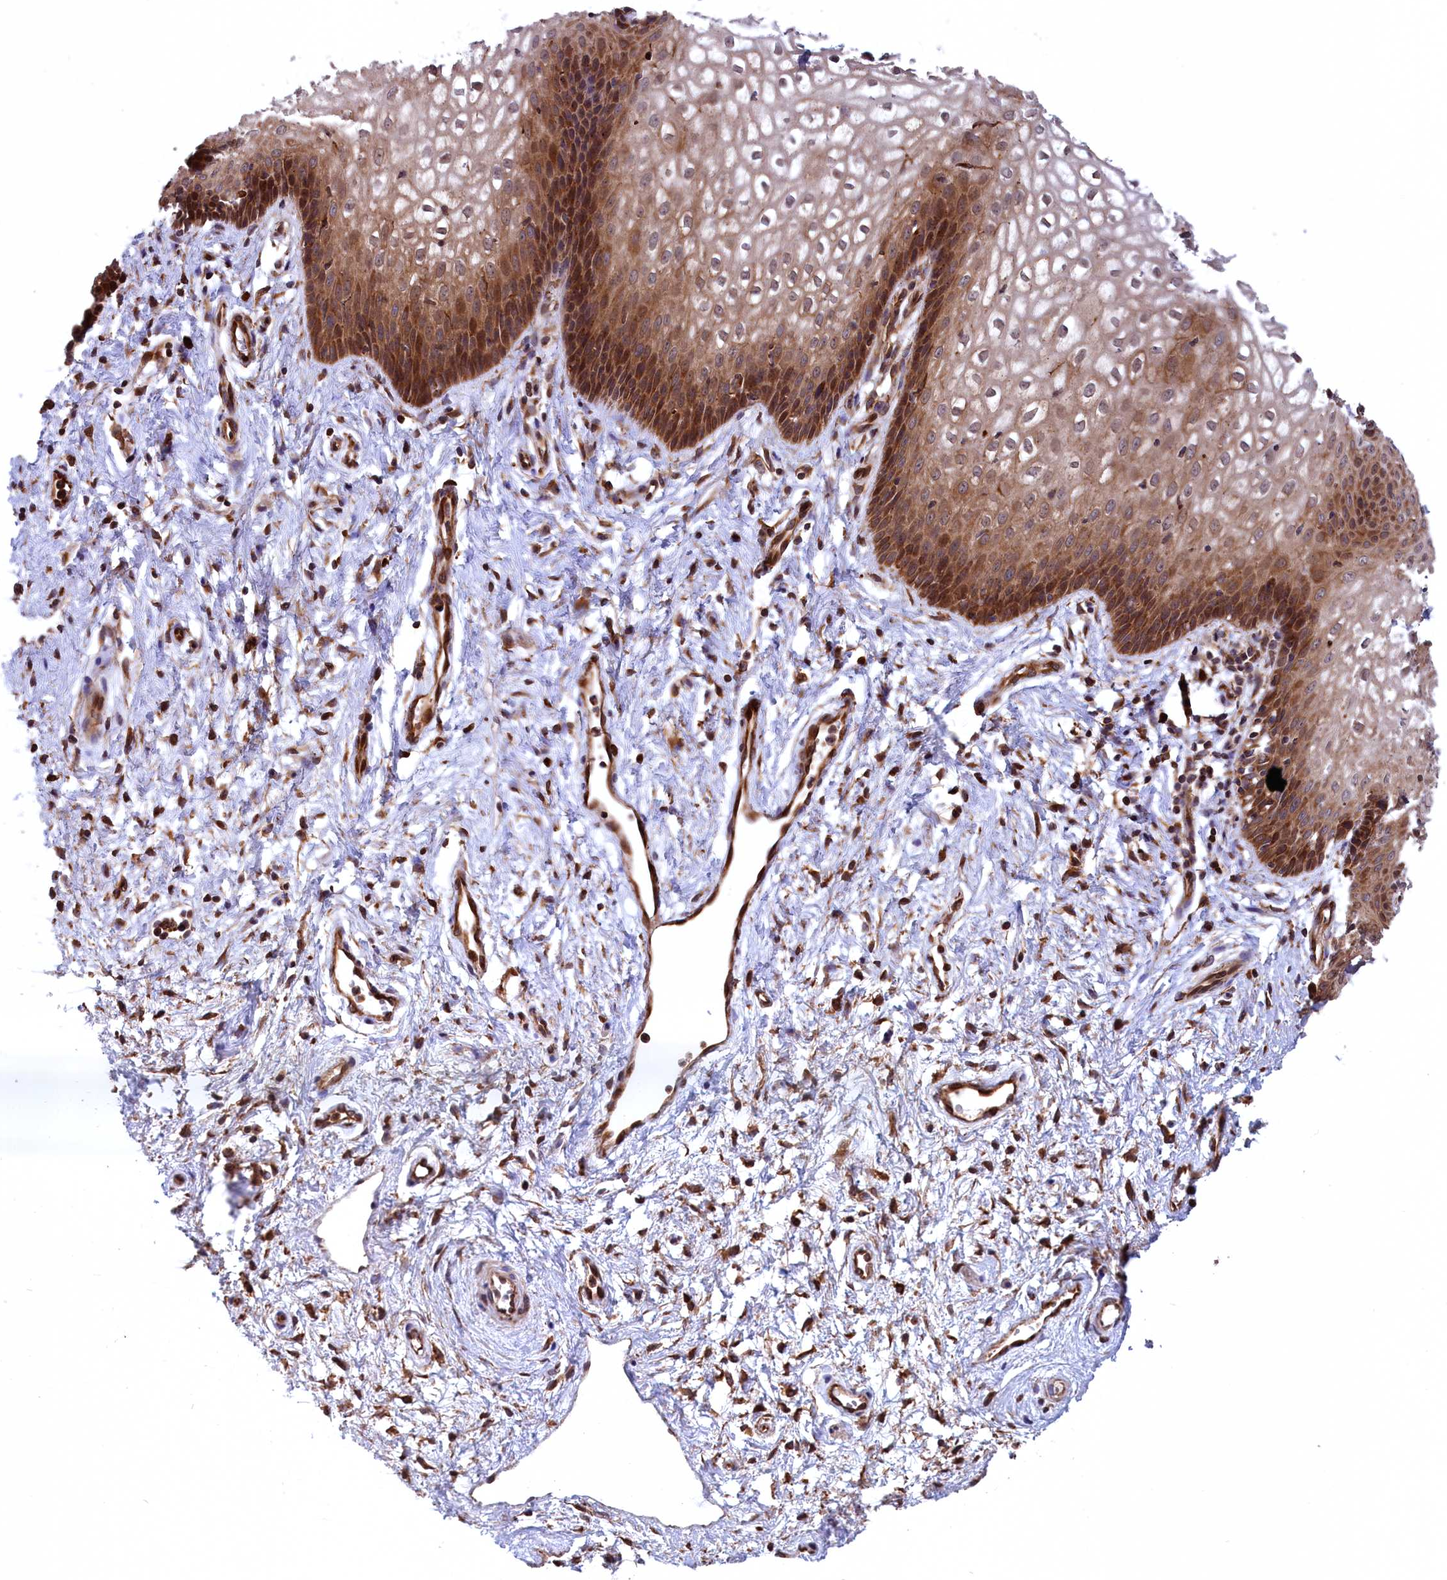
{"staining": {"intensity": "moderate", "quantity": ">75%", "location": "cytoplasmic/membranous,nuclear"}, "tissue": "vagina", "cell_type": "Squamous epithelial cells", "image_type": "normal", "snomed": [{"axis": "morphology", "description": "Normal tissue, NOS"}, {"axis": "topography", "description": "Vagina"}], "caption": "This is an image of IHC staining of normal vagina, which shows moderate staining in the cytoplasmic/membranous,nuclear of squamous epithelial cells.", "gene": "PLA2G4C", "patient": {"sex": "female", "age": 34}}